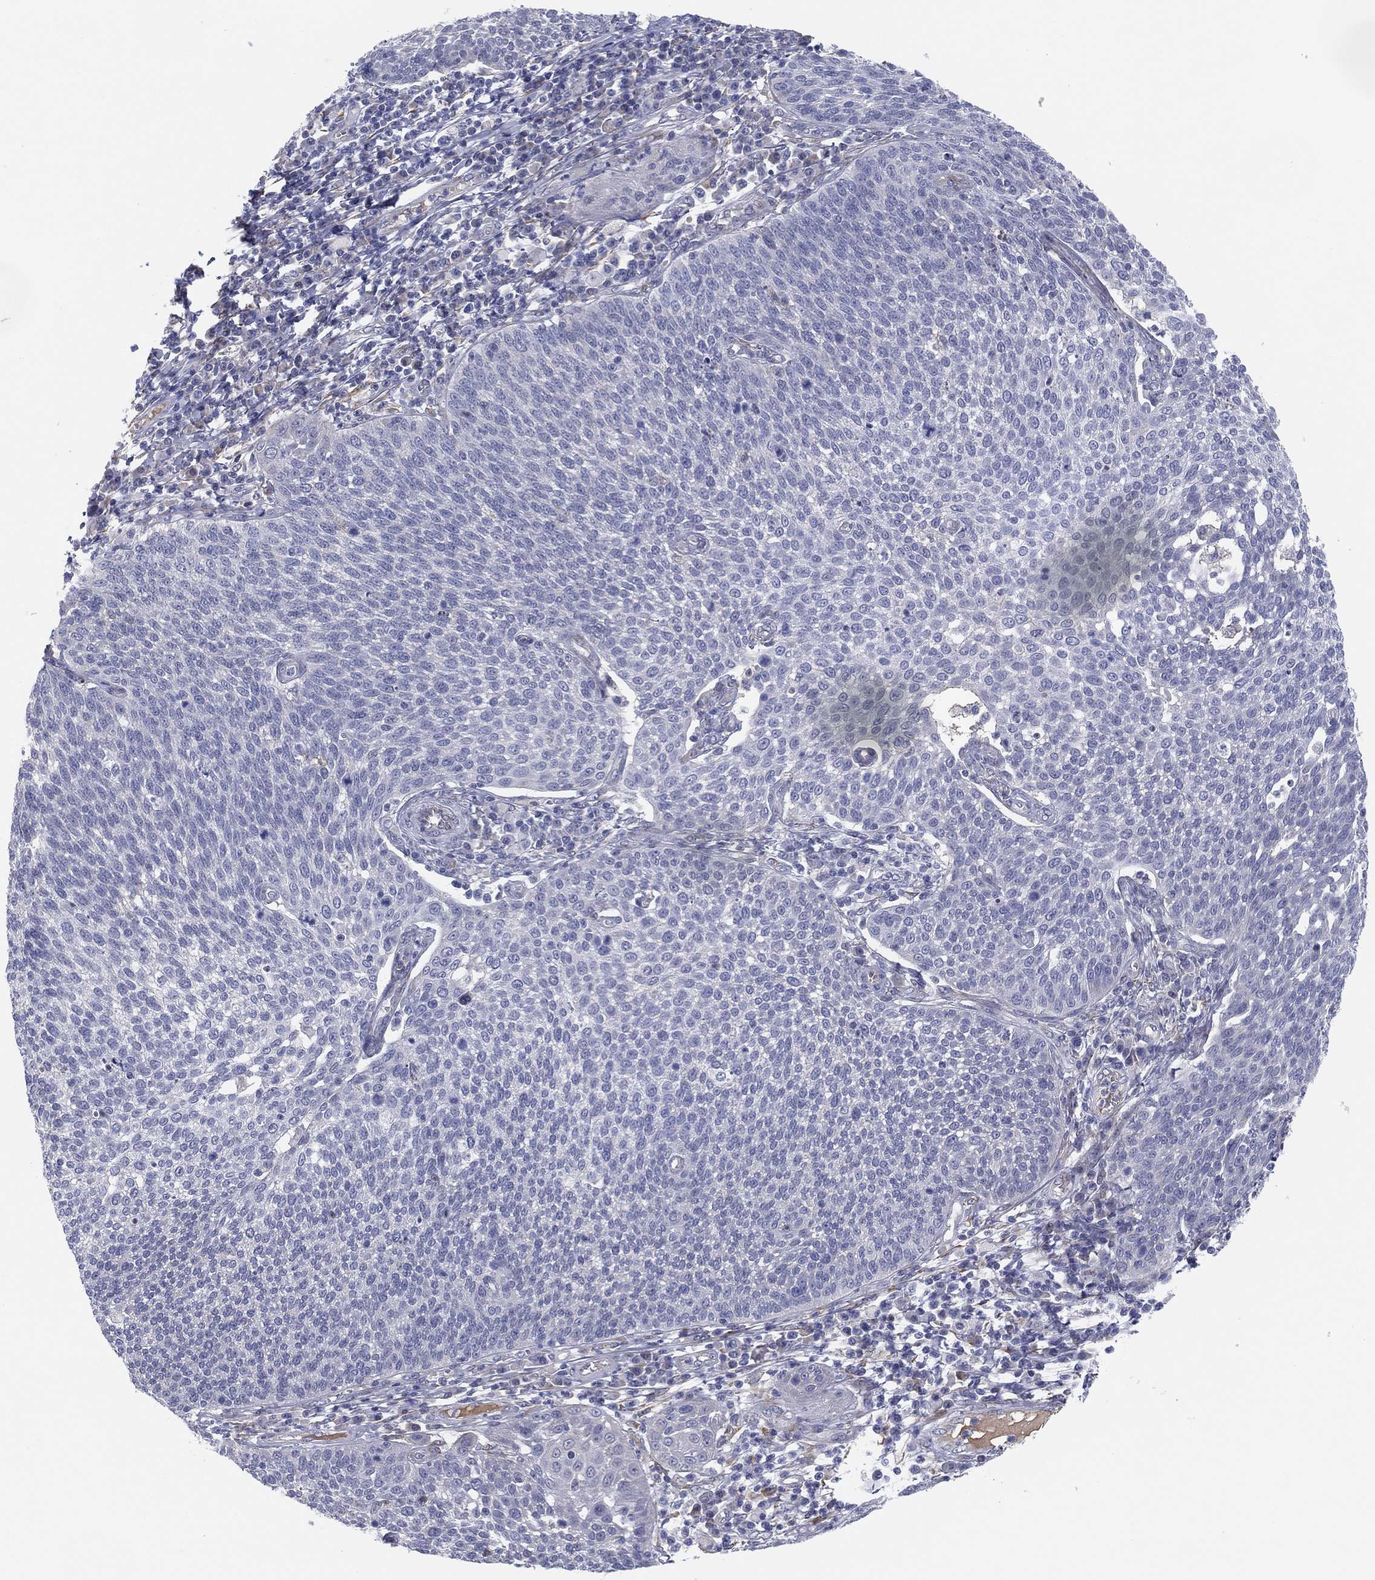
{"staining": {"intensity": "negative", "quantity": "none", "location": "none"}, "tissue": "cervical cancer", "cell_type": "Tumor cells", "image_type": "cancer", "snomed": [{"axis": "morphology", "description": "Squamous cell carcinoma, NOS"}, {"axis": "topography", "description": "Cervix"}], "caption": "Cervical cancer (squamous cell carcinoma) was stained to show a protein in brown. There is no significant staining in tumor cells.", "gene": "MLF1", "patient": {"sex": "female", "age": 34}}